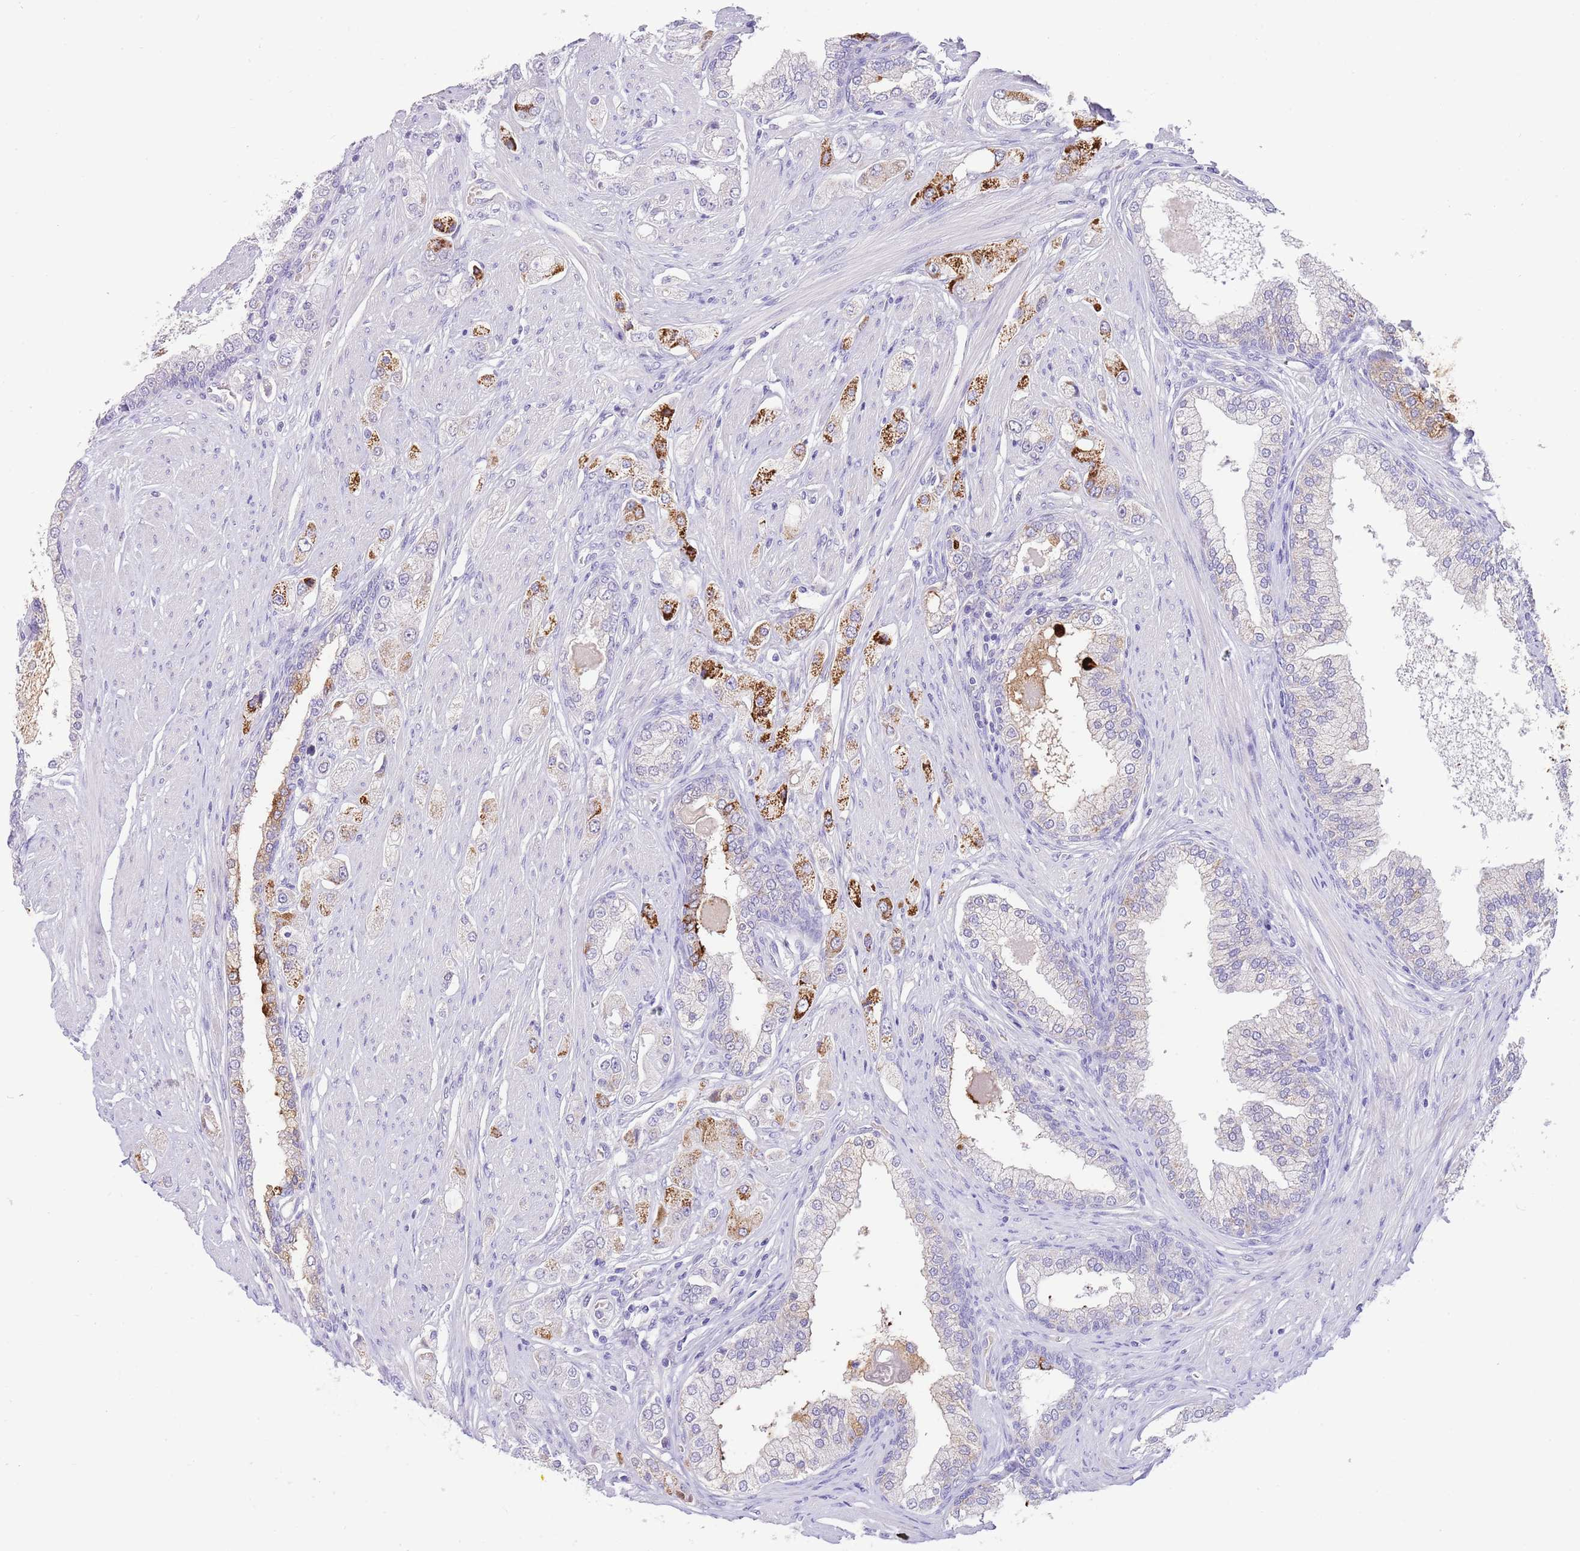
{"staining": {"intensity": "strong", "quantity": "<25%", "location": "cytoplasmic/membranous"}, "tissue": "prostate cancer", "cell_type": "Tumor cells", "image_type": "cancer", "snomed": [{"axis": "morphology", "description": "Adenocarcinoma, High grade"}, {"axis": "topography", "description": "Prostate"}], "caption": "Brown immunohistochemical staining in prostate adenocarcinoma (high-grade) exhibits strong cytoplasmic/membranous positivity in approximately <25% of tumor cells.", "gene": "SFTPA1", "patient": {"sex": "male", "age": 68}}